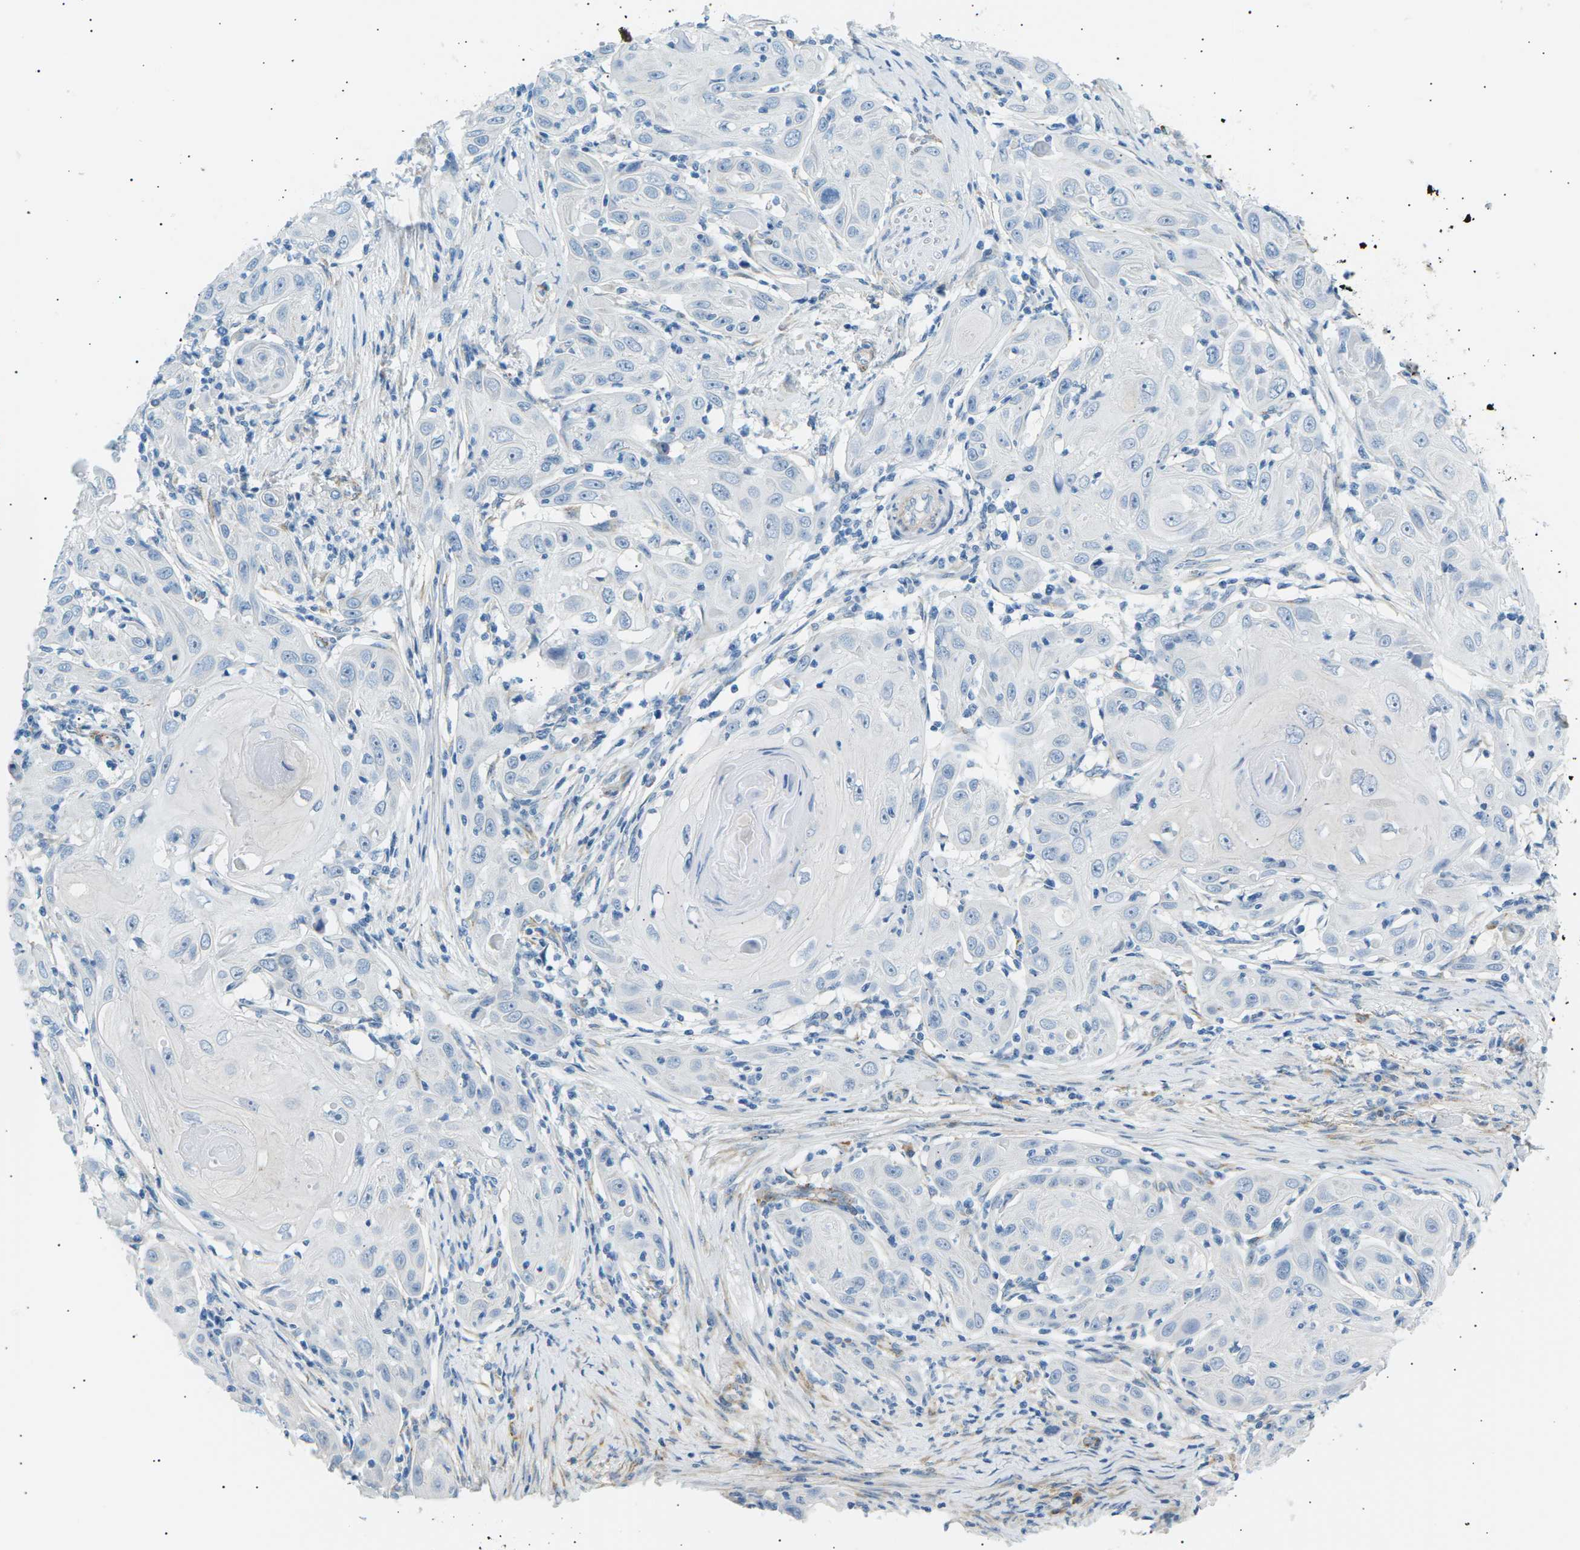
{"staining": {"intensity": "negative", "quantity": "none", "location": "none"}, "tissue": "skin cancer", "cell_type": "Tumor cells", "image_type": "cancer", "snomed": [{"axis": "morphology", "description": "Squamous cell carcinoma, NOS"}, {"axis": "topography", "description": "Skin"}], "caption": "IHC histopathology image of human skin cancer stained for a protein (brown), which shows no positivity in tumor cells. The staining was performed using DAB (3,3'-diaminobenzidine) to visualize the protein expression in brown, while the nuclei were stained in blue with hematoxylin (Magnification: 20x).", "gene": "SEPTIN5", "patient": {"sex": "female", "age": 88}}